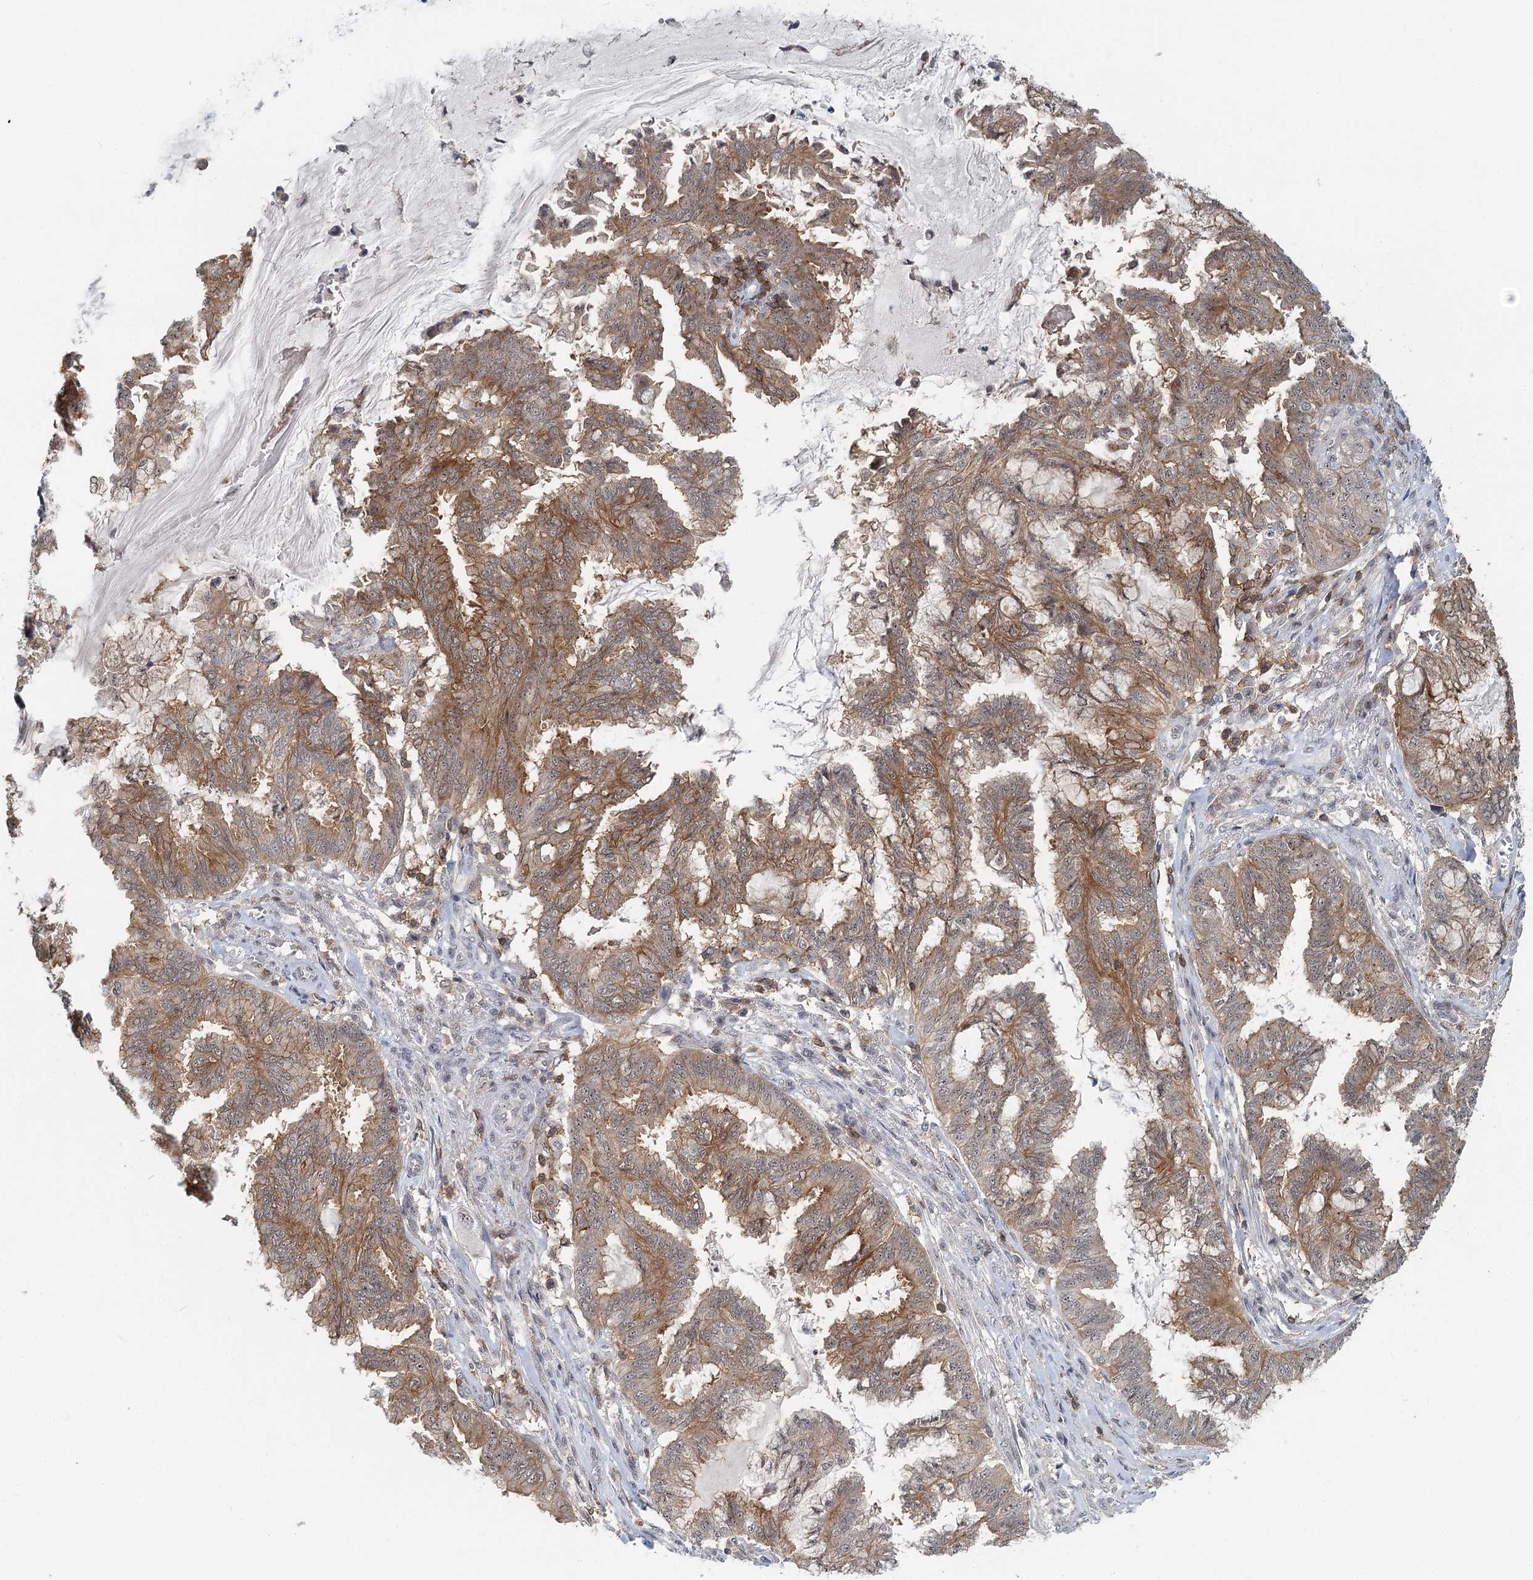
{"staining": {"intensity": "moderate", "quantity": ">75%", "location": "cytoplasmic/membranous,nuclear"}, "tissue": "endometrial cancer", "cell_type": "Tumor cells", "image_type": "cancer", "snomed": [{"axis": "morphology", "description": "Adenocarcinoma, NOS"}, {"axis": "topography", "description": "Endometrium"}], "caption": "A brown stain labels moderate cytoplasmic/membranous and nuclear staining of a protein in human endometrial adenocarcinoma tumor cells. The staining was performed using DAB (3,3'-diaminobenzidine), with brown indicating positive protein expression. Nuclei are stained blue with hematoxylin.", "gene": "CDC42SE2", "patient": {"sex": "female", "age": 86}}